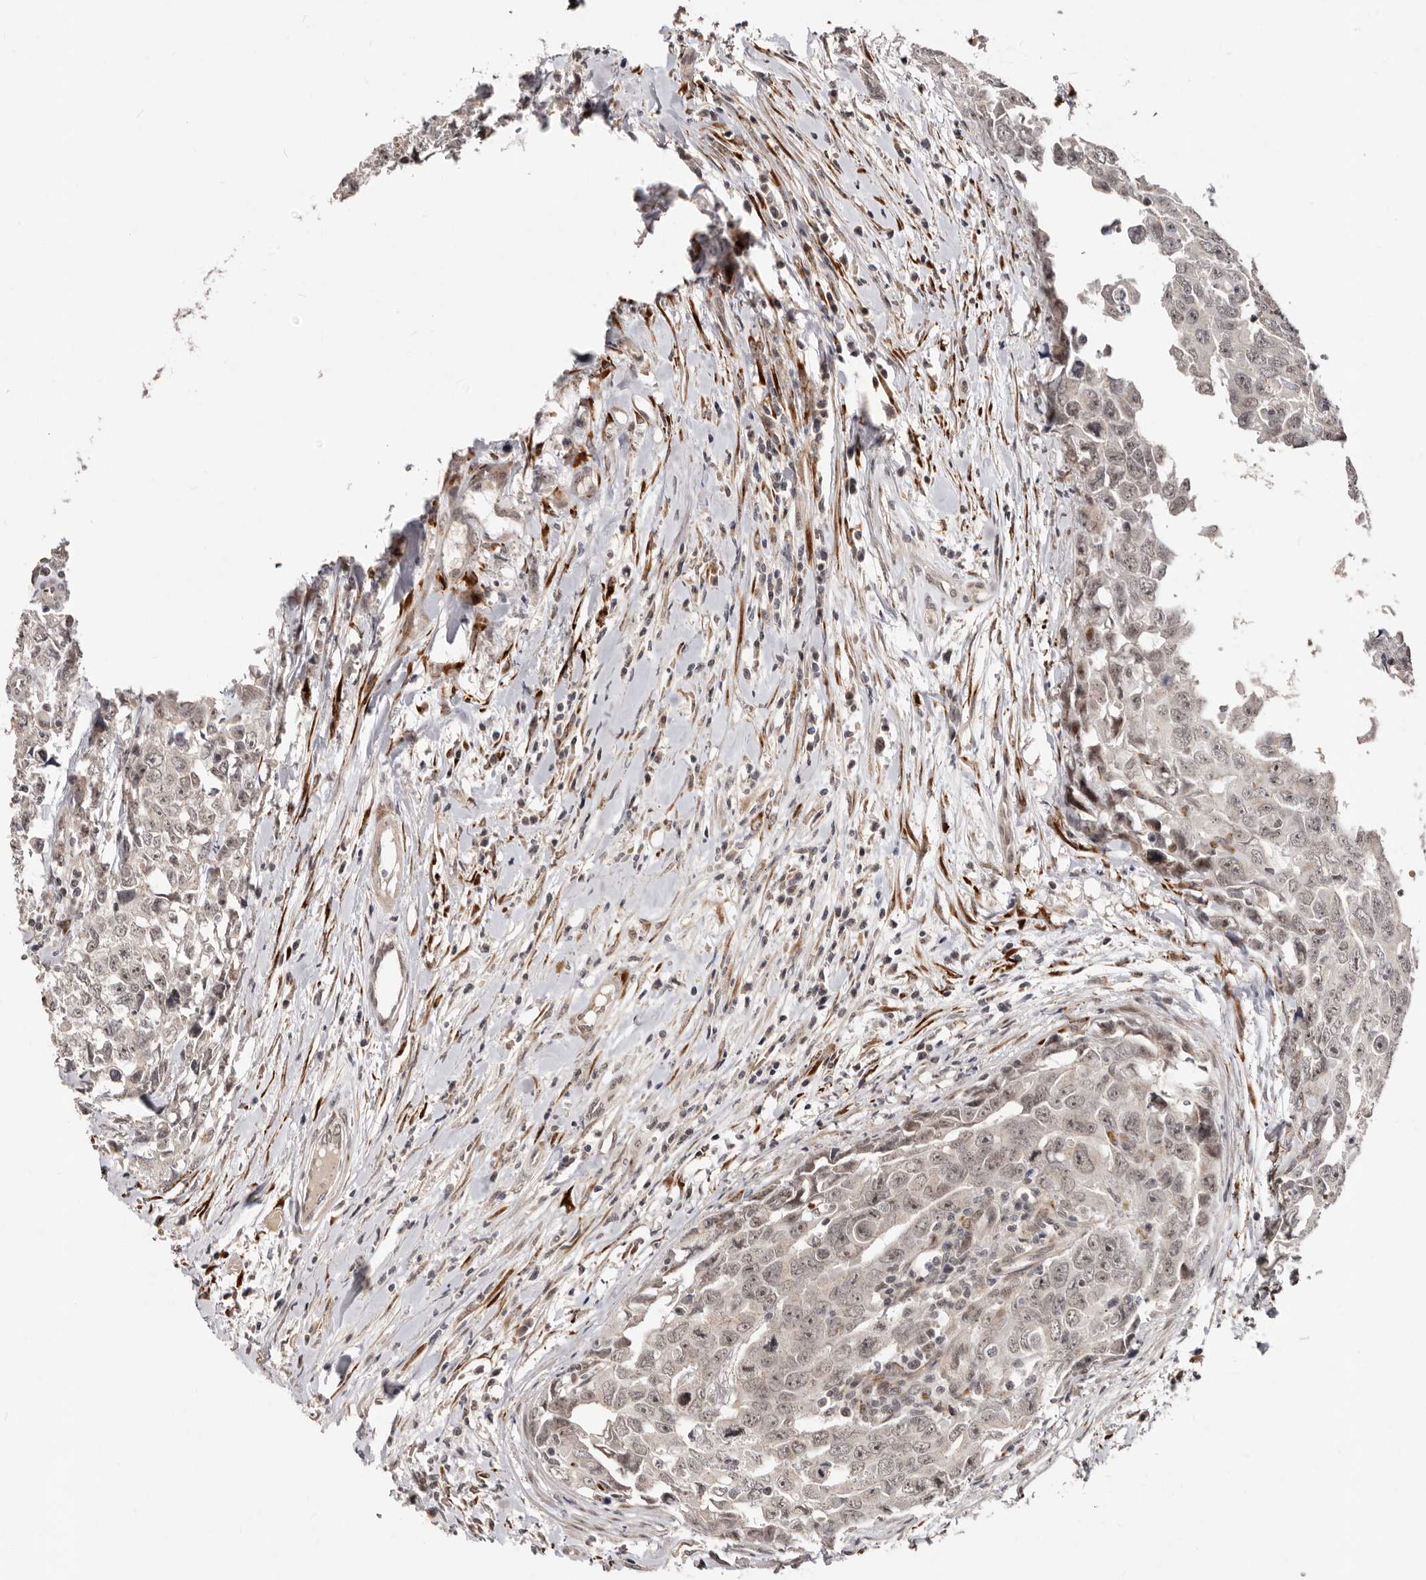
{"staining": {"intensity": "negative", "quantity": "none", "location": "none"}, "tissue": "testis cancer", "cell_type": "Tumor cells", "image_type": "cancer", "snomed": [{"axis": "morphology", "description": "Carcinoma, Embryonal, NOS"}, {"axis": "topography", "description": "Testis"}], "caption": "Micrograph shows no significant protein staining in tumor cells of testis embryonal carcinoma.", "gene": "SRCAP", "patient": {"sex": "male", "age": 28}}